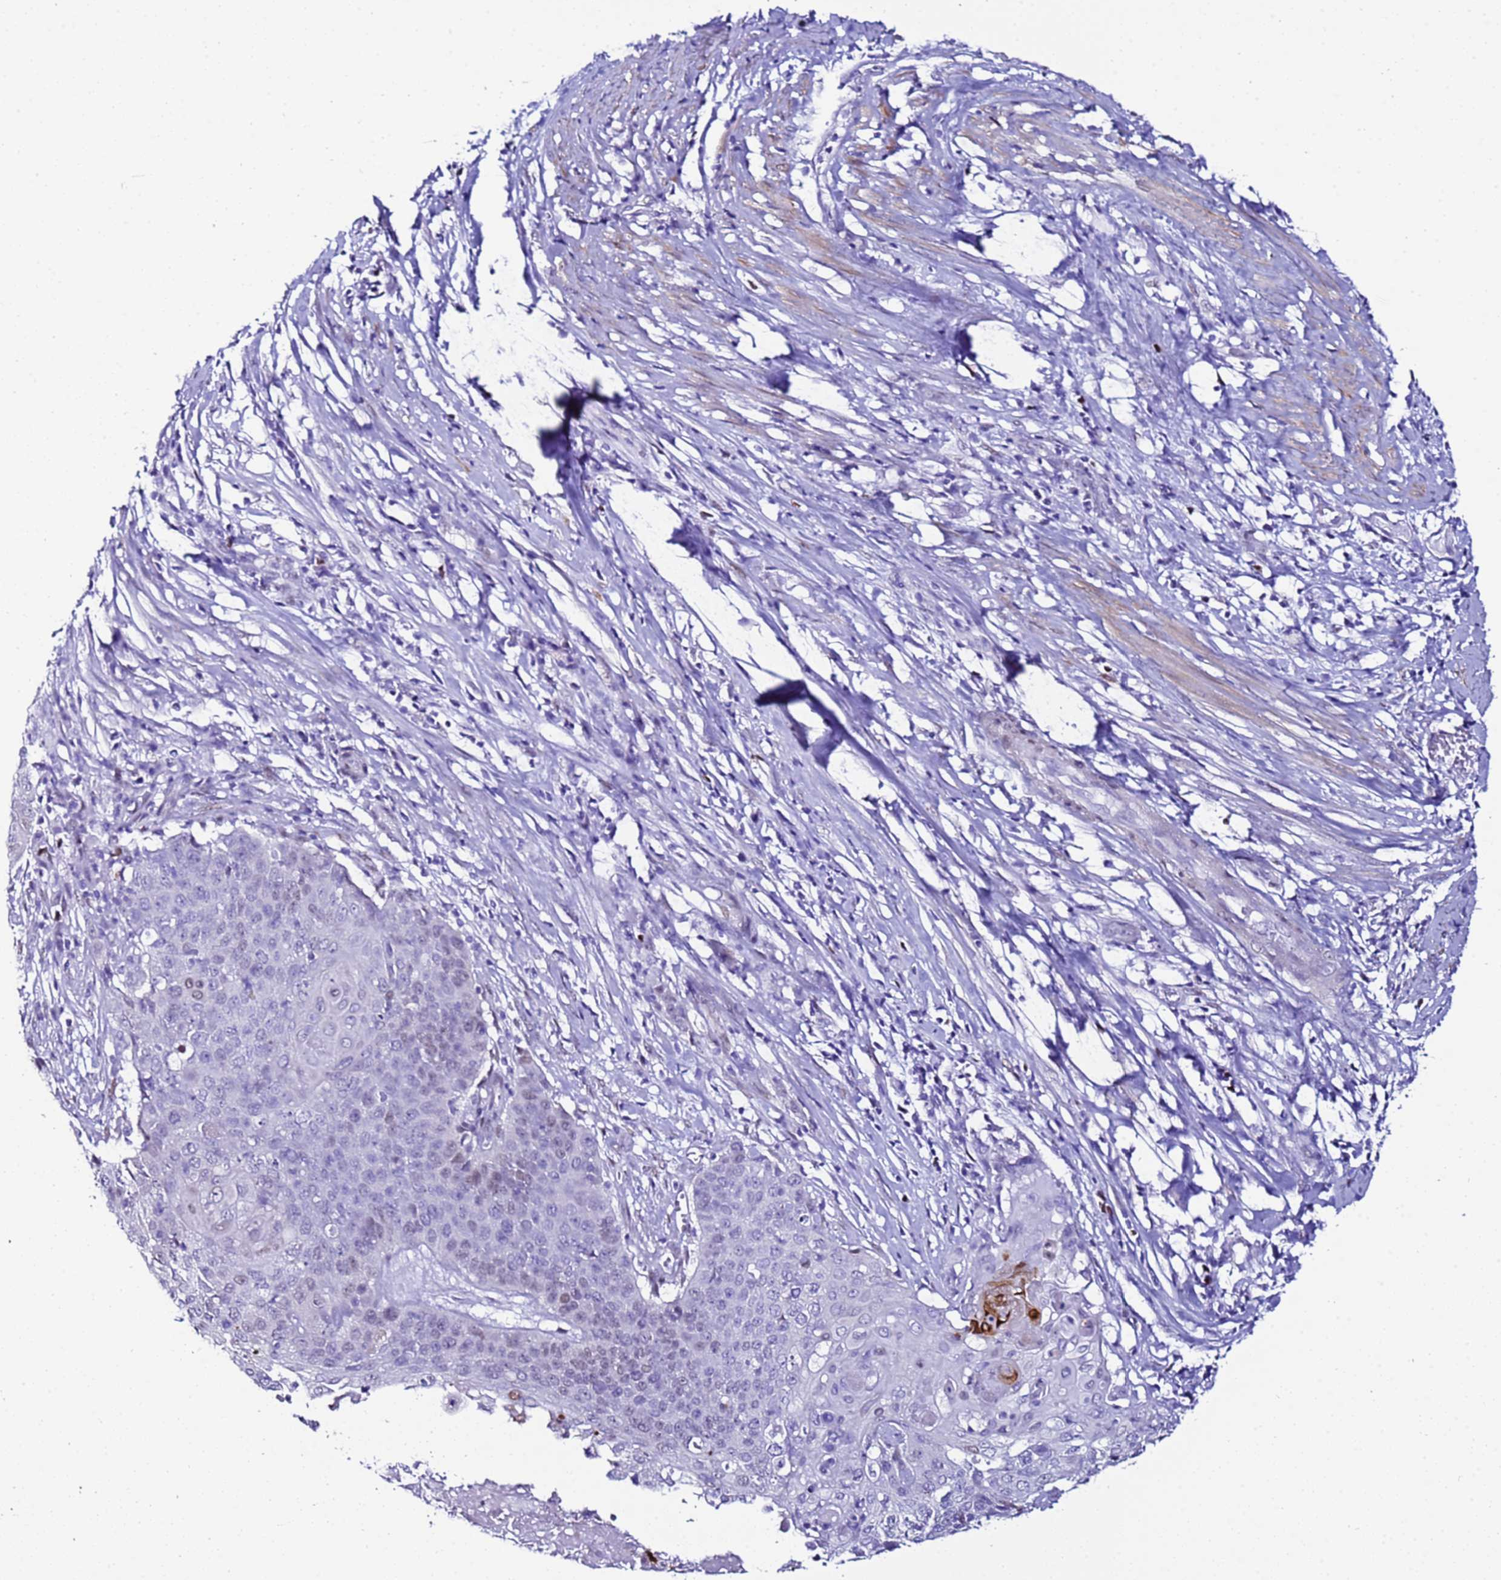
{"staining": {"intensity": "weak", "quantity": "<25%", "location": "nuclear"}, "tissue": "cervical cancer", "cell_type": "Tumor cells", "image_type": "cancer", "snomed": [{"axis": "morphology", "description": "Squamous cell carcinoma, NOS"}, {"axis": "topography", "description": "Cervix"}], "caption": "Human cervical cancer stained for a protein using immunohistochemistry (IHC) displays no expression in tumor cells.", "gene": "BCL7A", "patient": {"sex": "female", "age": 39}}